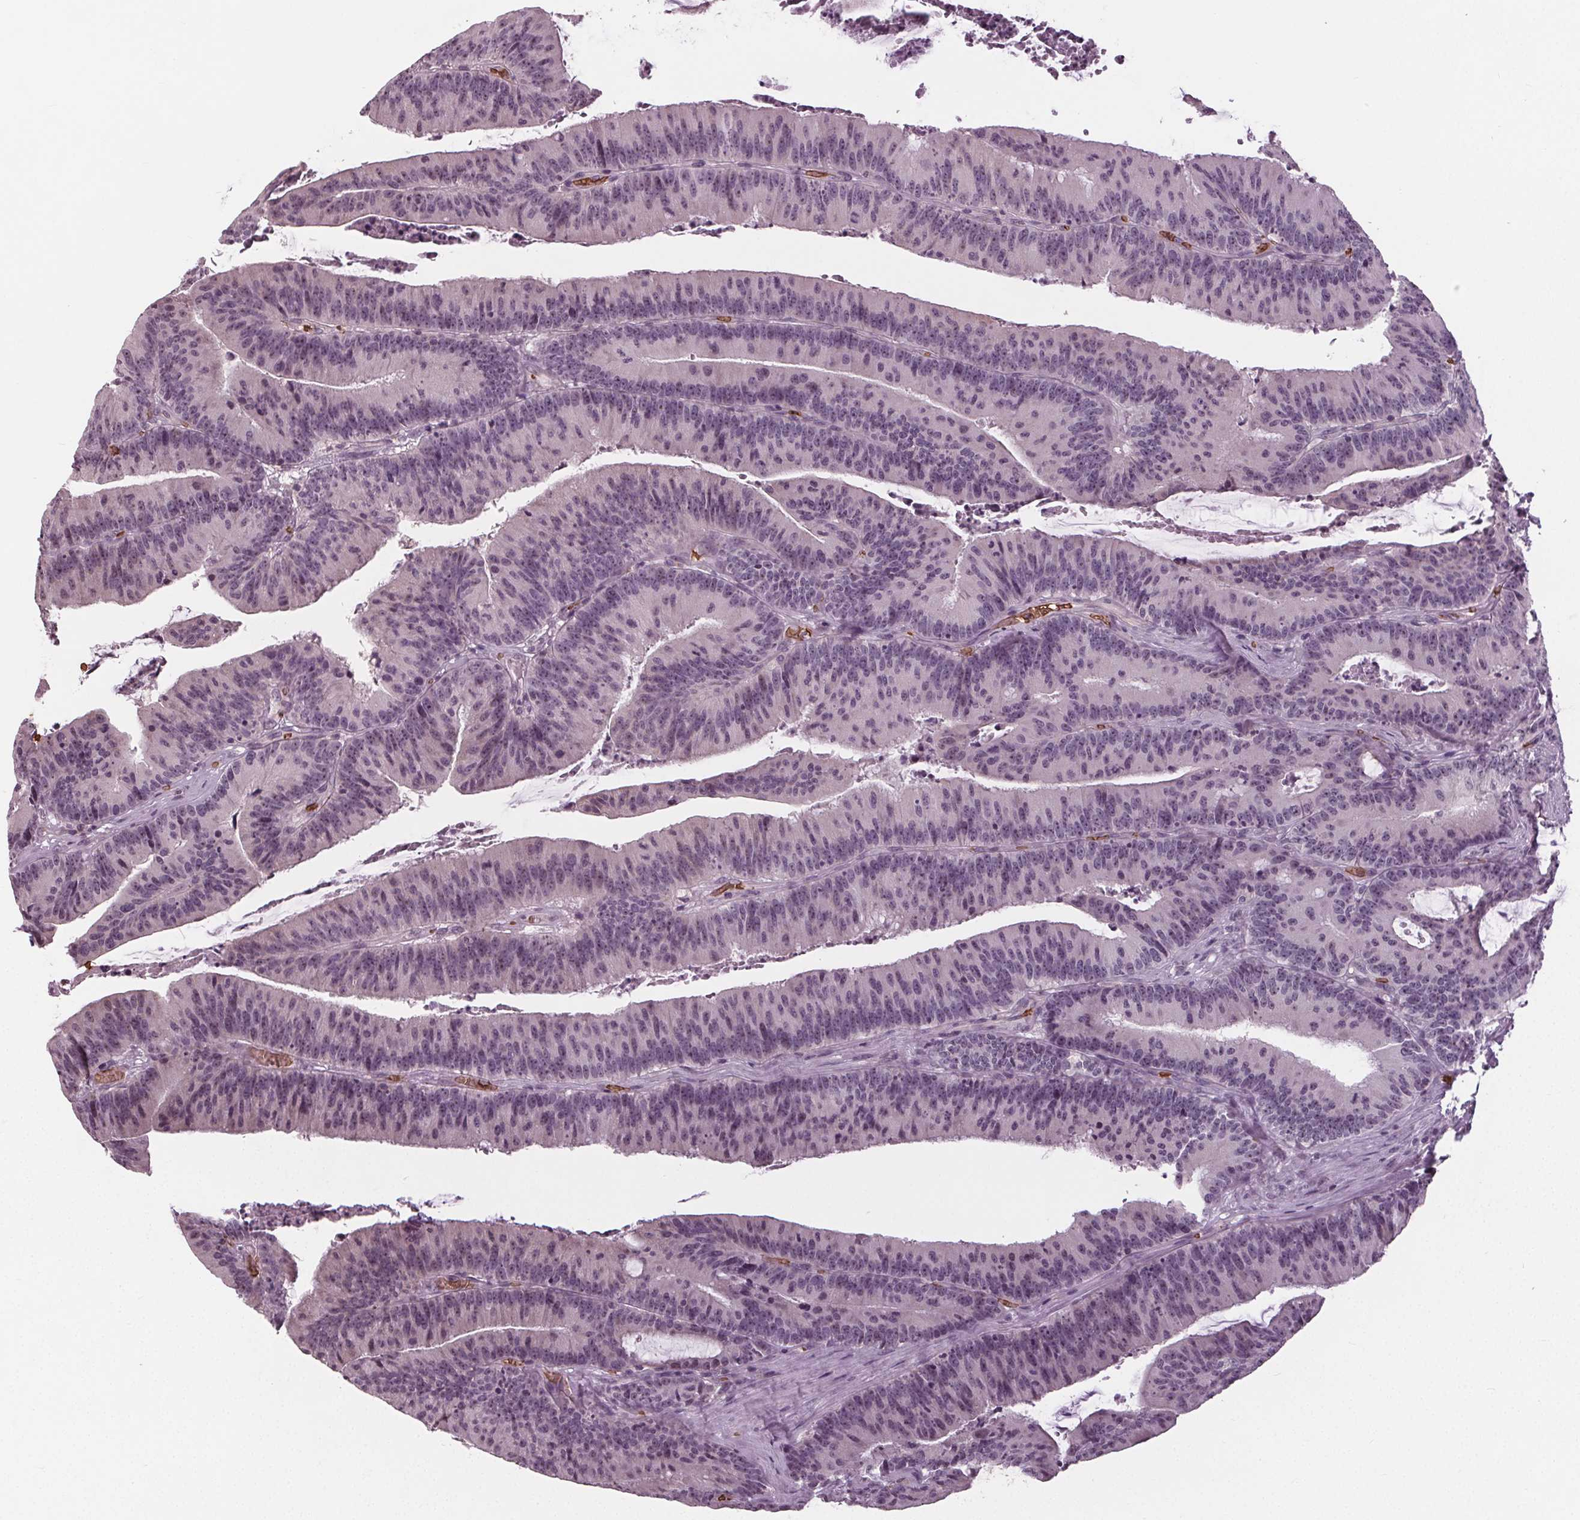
{"staining": {"intensity": "weak", "quantity": "25%-75%", "location": "nuclear"}, "tissue": "colorectal cancer", "cell_type": "Tumor cells", "image_type": "cancer", "snomed": [{"axis": "morphology", "description": "Adenocarcinoma, NOS"}, {"axis": "topography", "description": "Colon"}], "caption": "Immunohistochemistry (IHC) (DAB) staining of colorectal adenocarcinoma demonstrates weak nuclear protein staining in approximately 25%-75% of tumor cells.", "gene": "SLC4A1", "patient": {"sex": "female", "age": 78}}